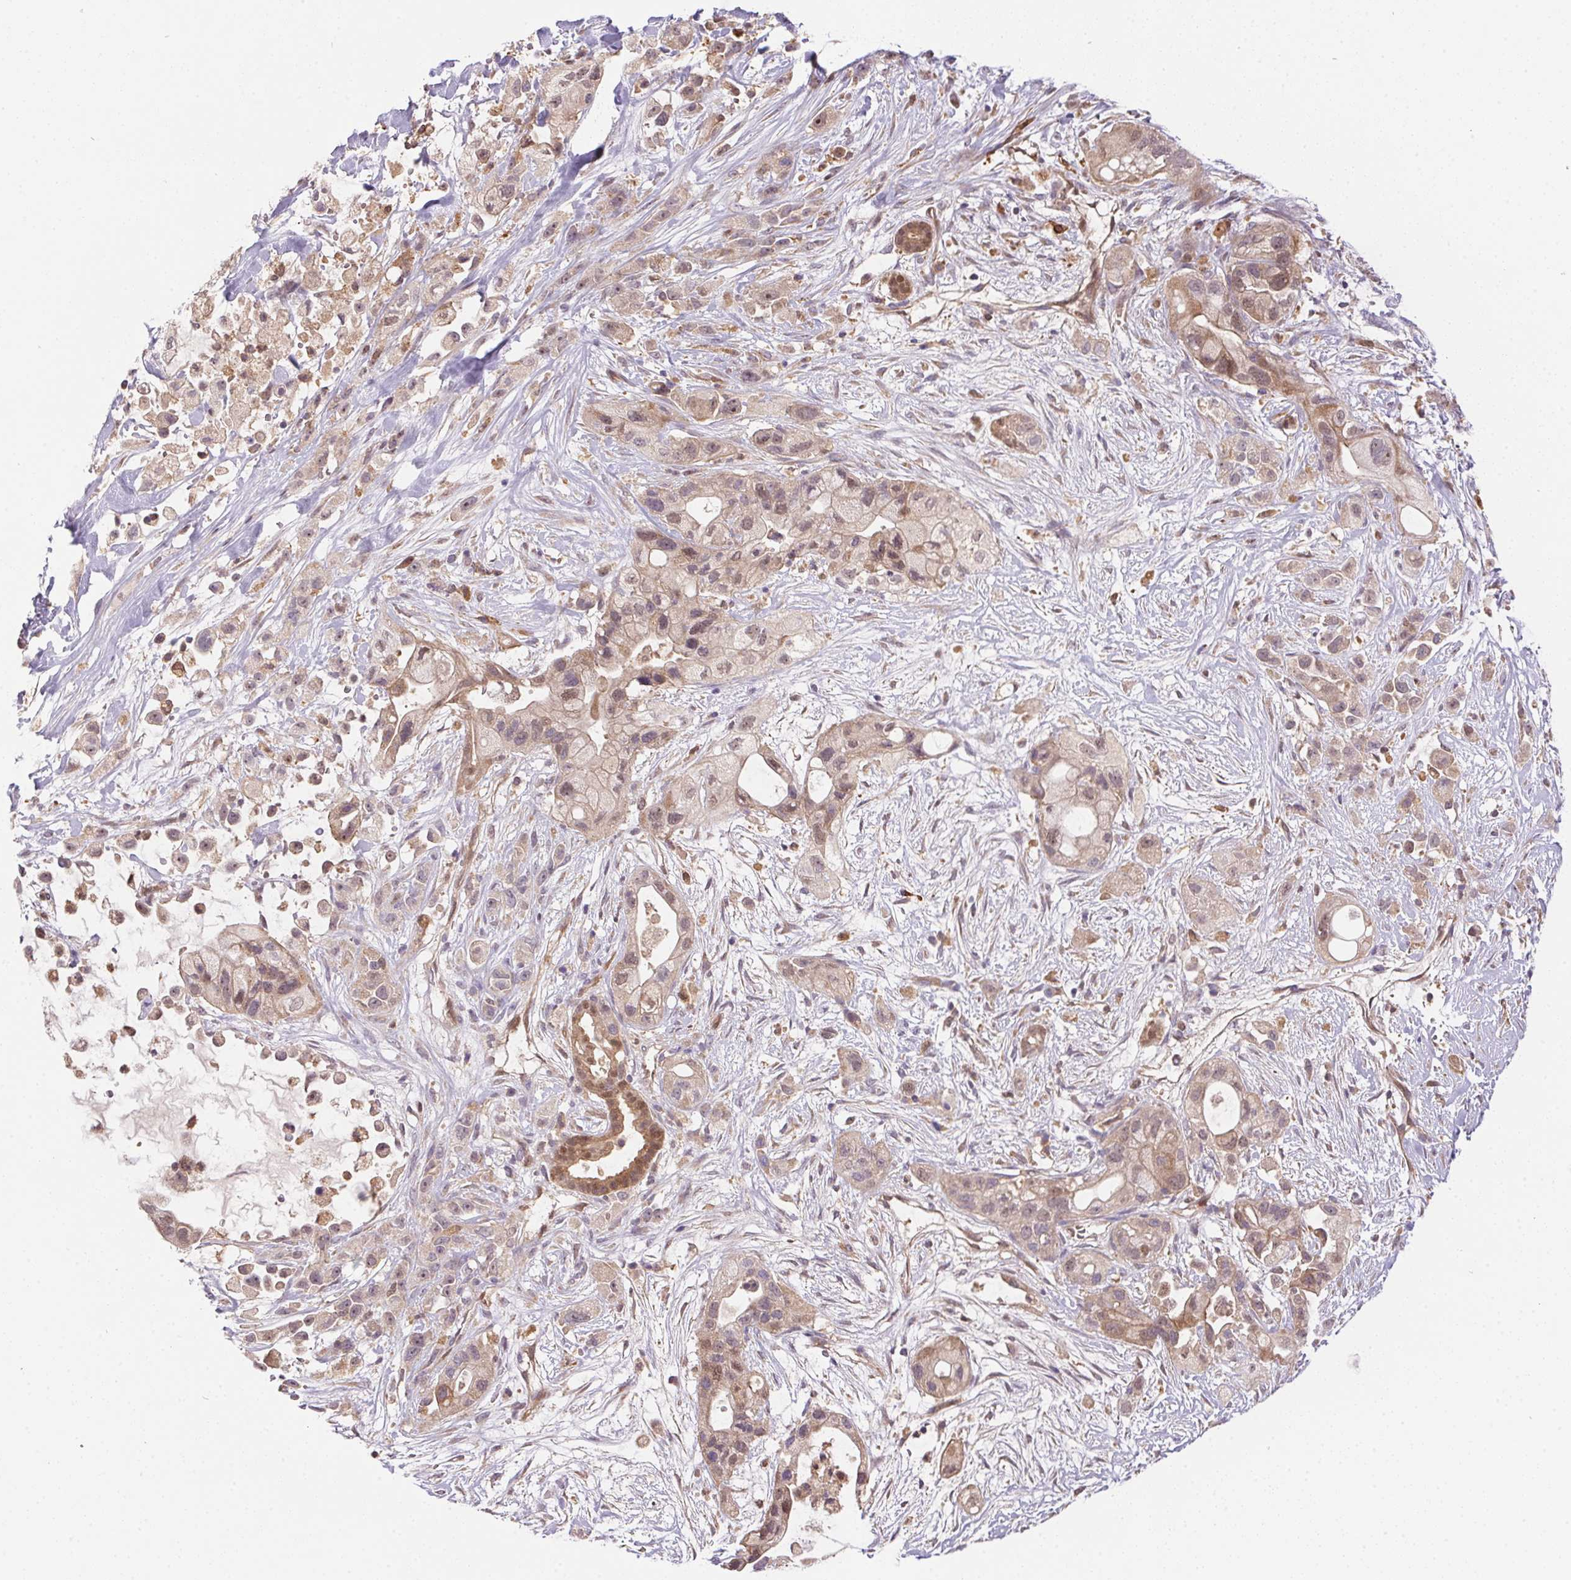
{"staining": {"intensity": "weak", "quantity": ">75%", "location": "cytoplasmic/membranous,nuclear"}, "tissue": "pancreatic cancer", "cell_type": "Tumor cells", "image_type": "cancer", "snomed": [{"axis": "morphology", "description": "Adenocarcinoma, NOS"}, {"axis": "topography", "description": "Pancreas"}], "caption": "This histopathology image reveals immunohistochemistry (IHC) staining of human pancreatic cancer, with low weak cytoplasmic/membranous and nuclear staining in about >75% of tumor cells.", "gene": "NUDT16", "patient": {"sex": "male", "age": 44}}